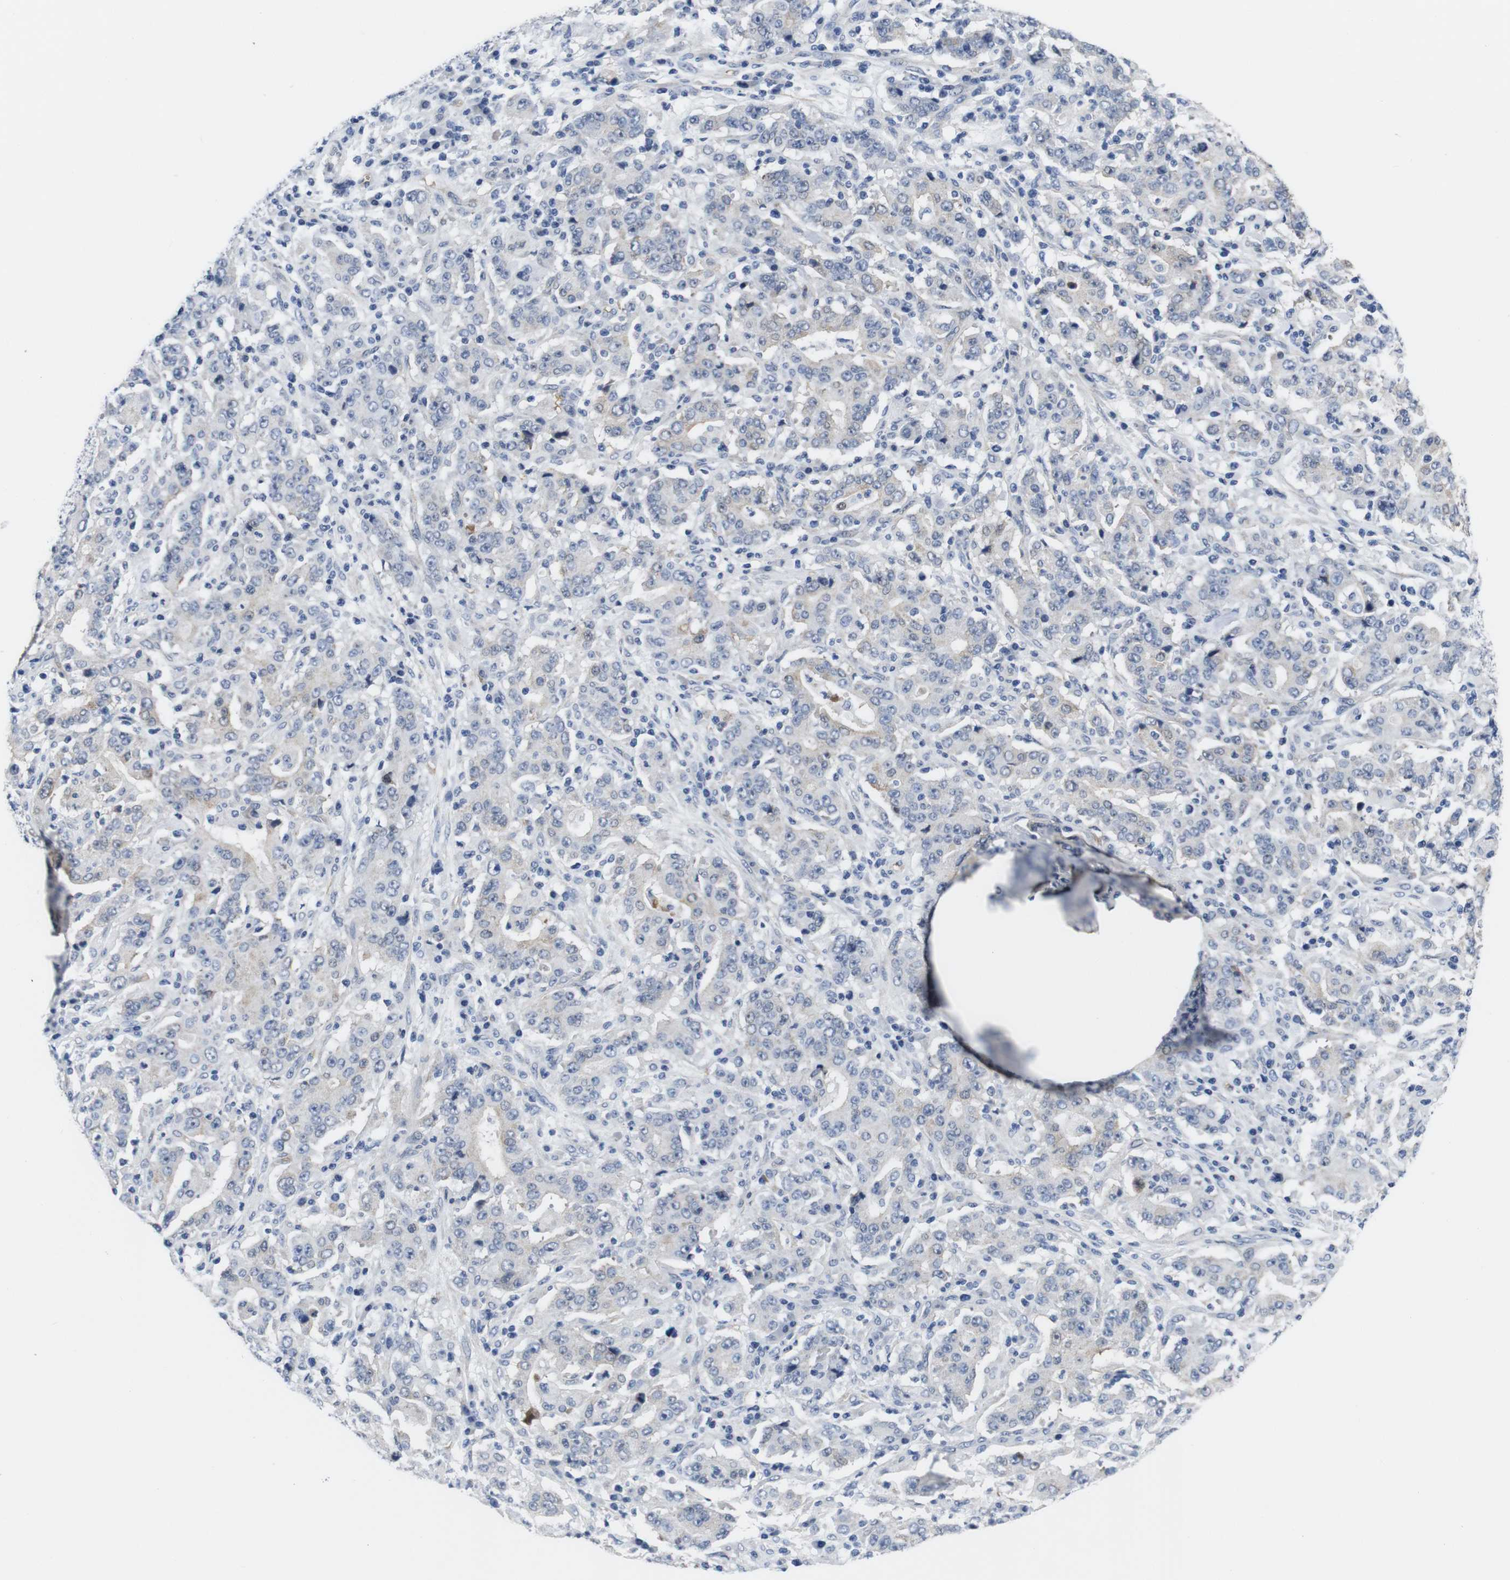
{"staining": {"intensity": "negative", "quantity": "none", "location": "none"}, "tissue": "stomach cancer", "cell_type": "Tumor cells", "image_type": "cancer", "snomed": [{"axis": "morphology", "description": "Normal tissue, NOS"}, {"axis": "morphology", "description": "Adenocarcinoma, NOS"}, {"axis": "topography", "description": "Stomach, upper"}, {"axis": "topography", "description": "Stomach"}], "caption": "Micrograph shows no protein positivity in tumor cells of stomach adenocarcinoma tissue. (Immunohistochemistry, brightfield microscopy, high magnification).", "gene": "SOCS3", "patient": {"sex": "male", "age": 59}}